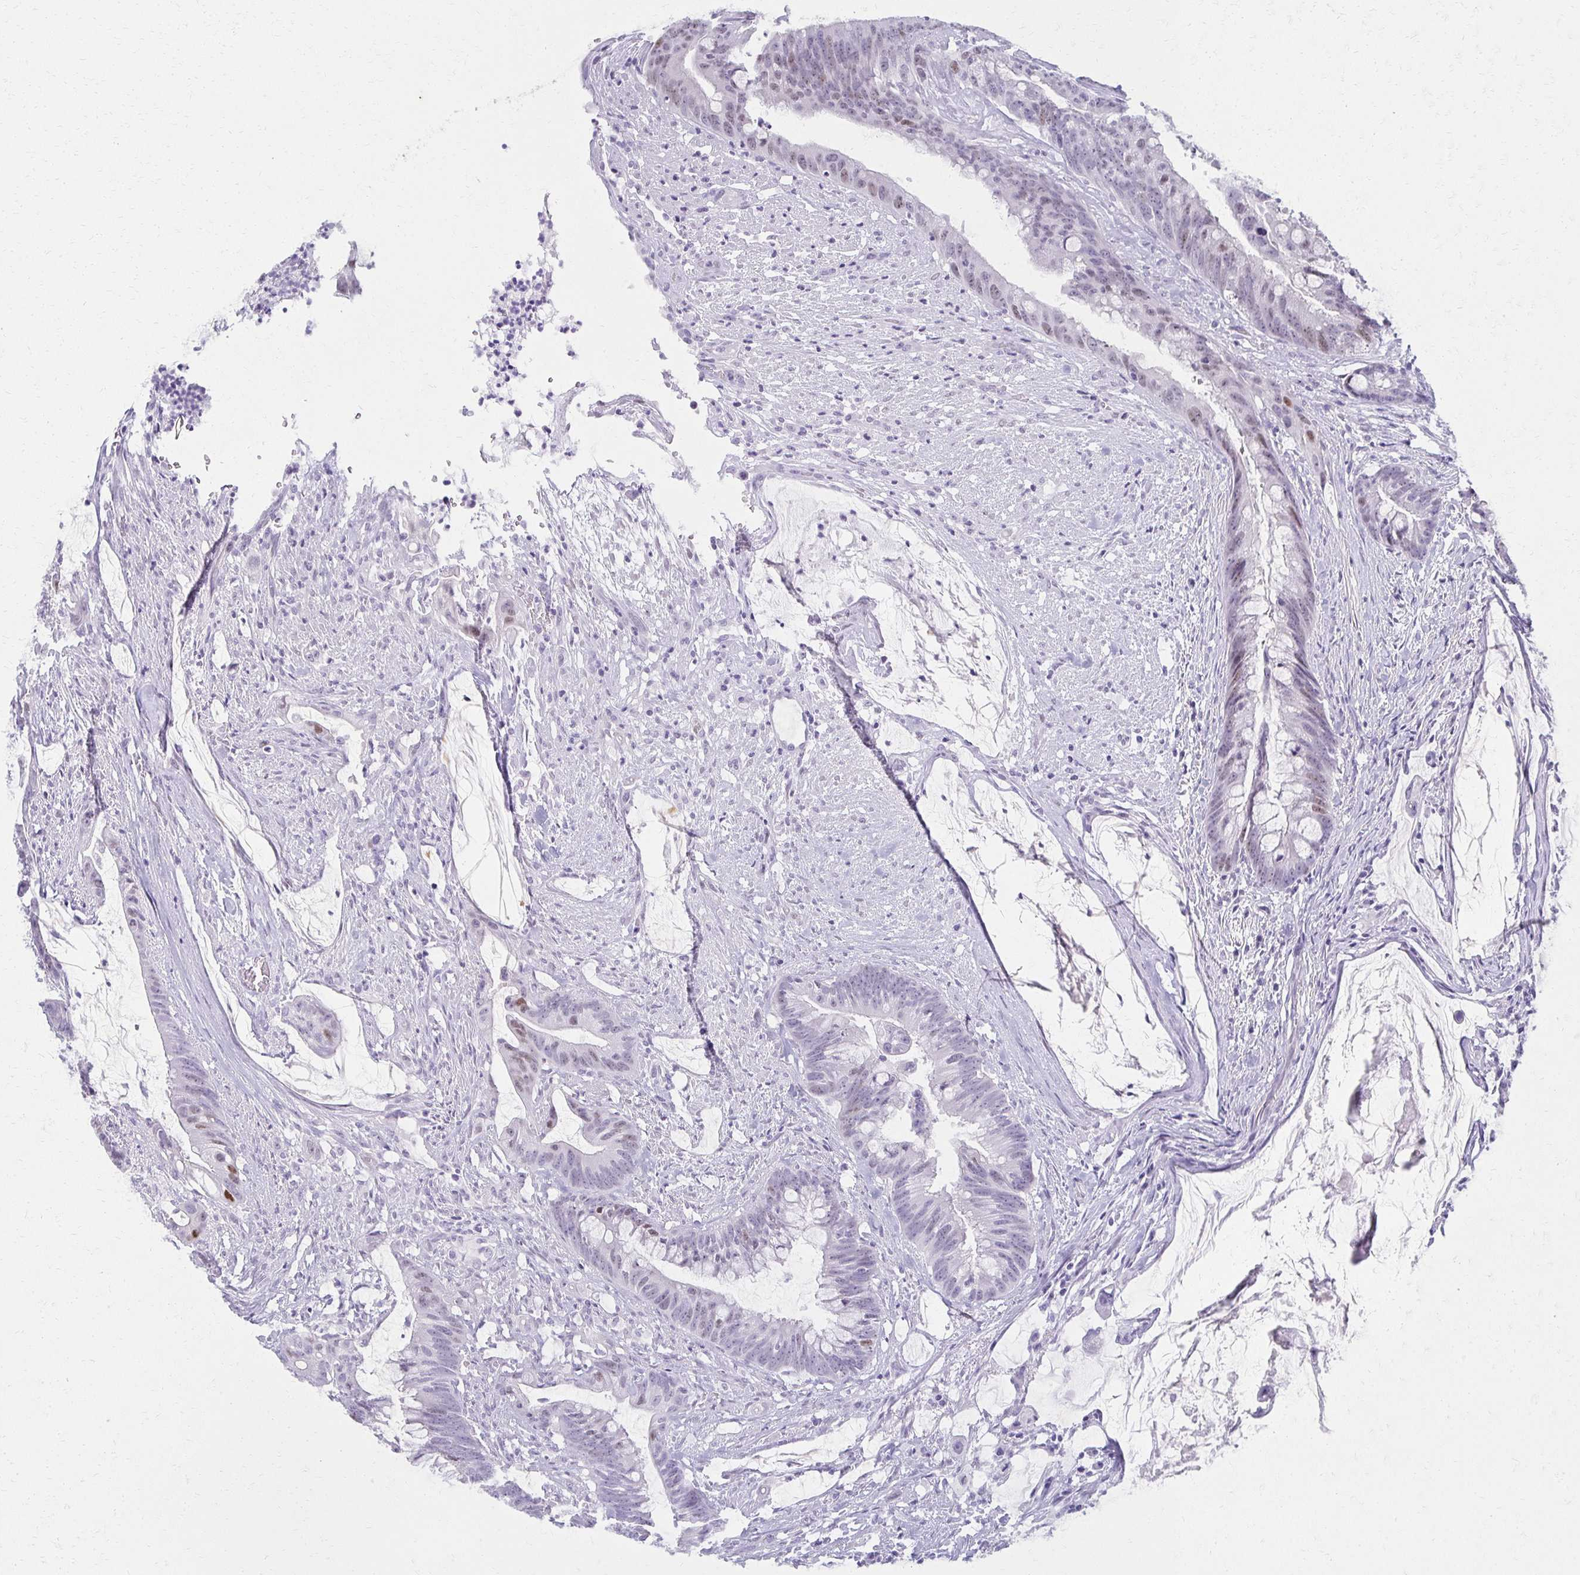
{"staining": {"intensity": "moderate", "quantity": "<25%", "location": "nuclear"}, "tissue": "colorectal cancer", "cell_type": "Tumor cells", "image_type": "cancer", "snomed": [{"axis": "morphology", "description": "Adenocarcinoma, NOS"}, {"axis": "topography", "description": "Colon"}], "caption": "Colorectal adenocarcinoma was stained to show a protein in brown. There is low levels of moderate nuclear expression in approximately <25% of tumor cells.", "gene": "MORC4", "patient": {"sex": "male", "age": 62}}